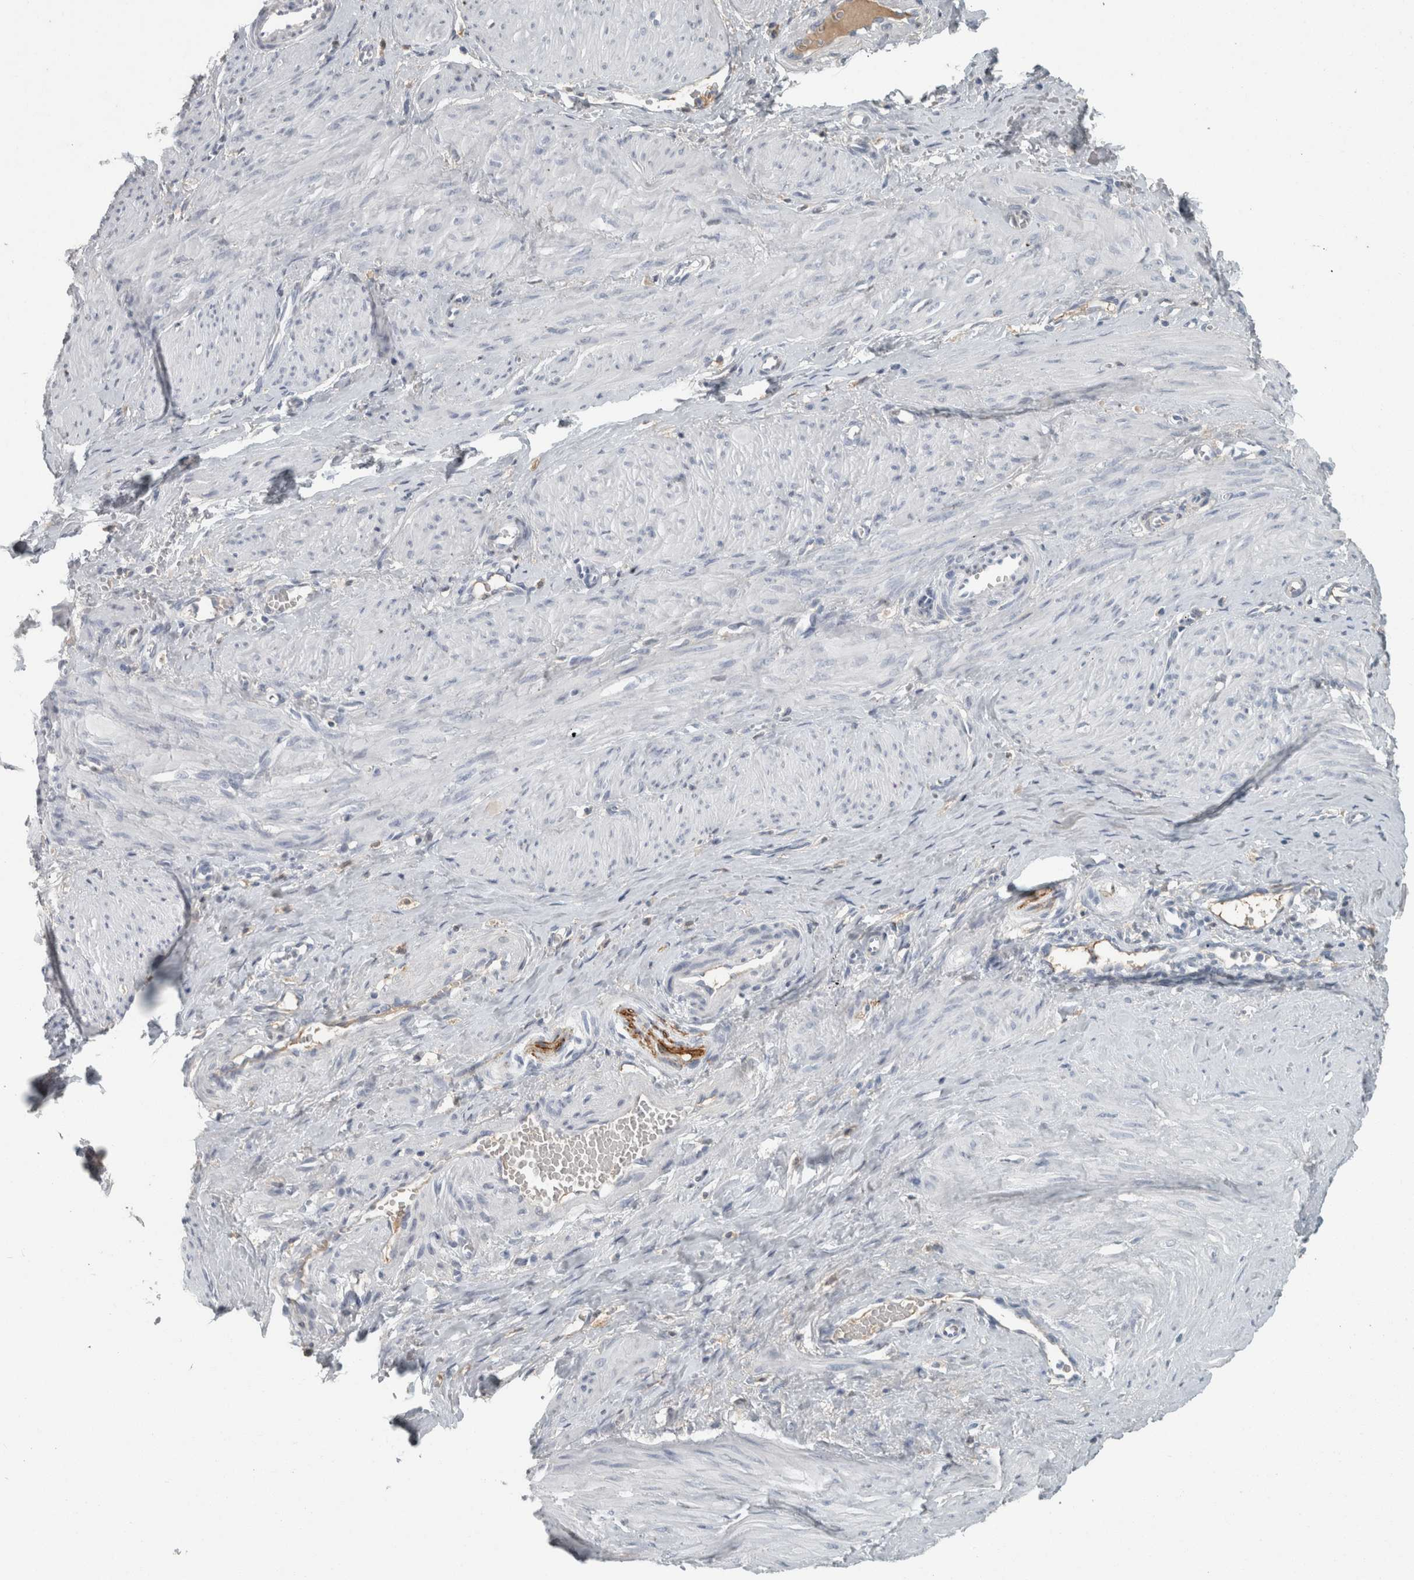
{"staining": {"intensity": "negative", "quantity": "none", "location": "none"}, "tissue": "smooth muscle", "cell_type": "Smooth muscle cells", "image_type": "normal", "snomed": [{"axis": "morphology", "description": "Normal tissue, NOS"}, {"axis": "topography", "description": "Endometrium"}], "caption": "A high-resolution histopathology image shows immunohistochemistry (IHC) staining of unremarkable smooth muscle, which reveals no significant positivity in smooth muscle cells. (Brightfield microscopy of DAB (3,3'-diaminobenzidine) immunohistochemistry (IHC) at high magnification).", "gene": "CHL1", "patient": {"sex": "female", "age": 33}}